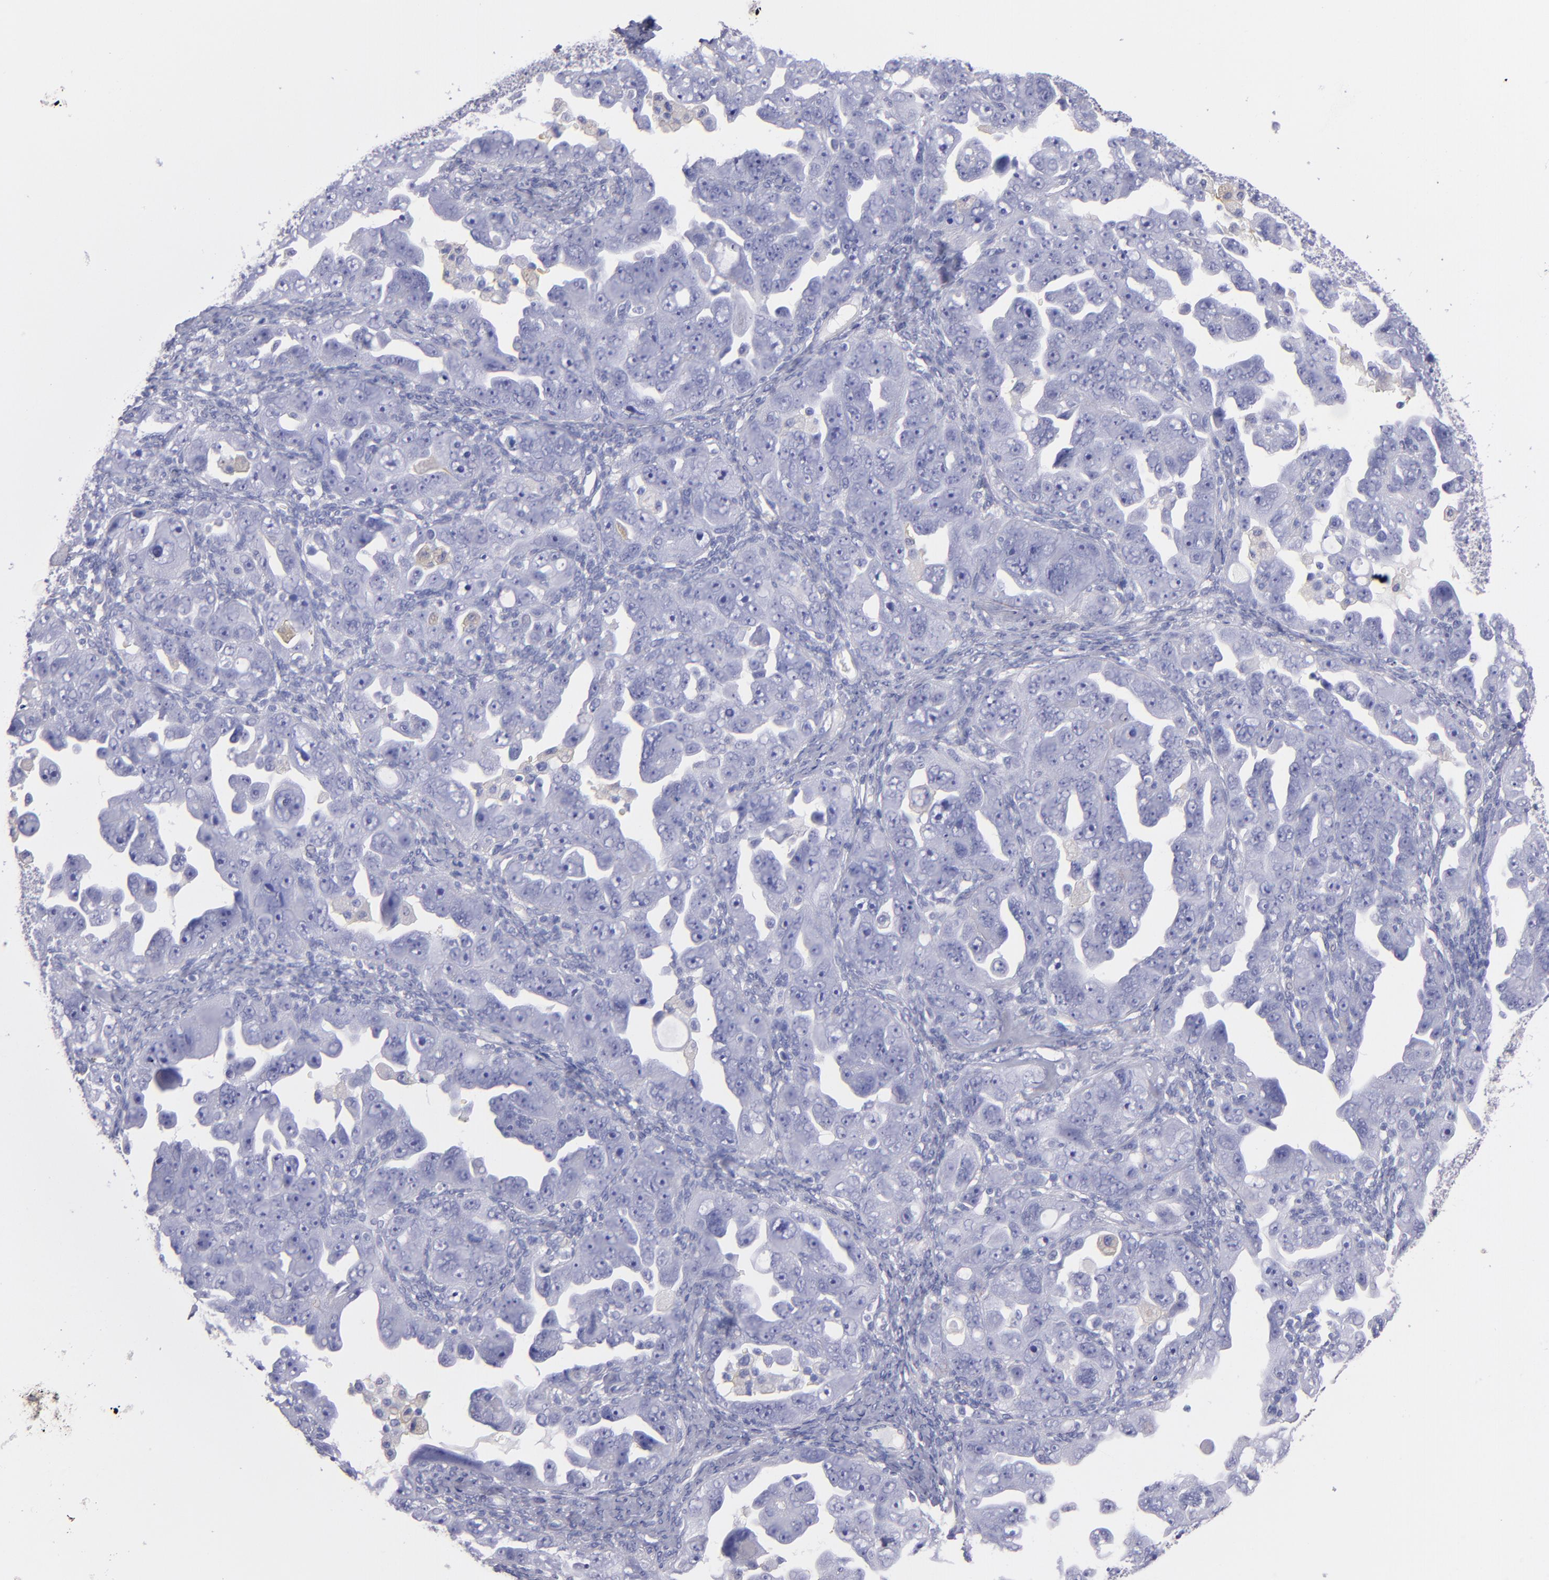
{"staining": {"intensity": "negative", "quantity": "none", "location": "none"}, "tissue": "ovarian cancer", "cell_type": "Tumor cells", "image_type": "cancer", "snomed": [{"axis": "morphology", "description": "Cystadenocarcinoma, serous, NOS"}, {"axis": "topography", "description": "Ovary"}], "caption": "Immunohistochemistry histopathology image of ovarian cancer stained for a protein (brown), which demonstrates no positivity in tumor cells.", "gene": "TG", "patient": {"sex": "female", "age": 66}}